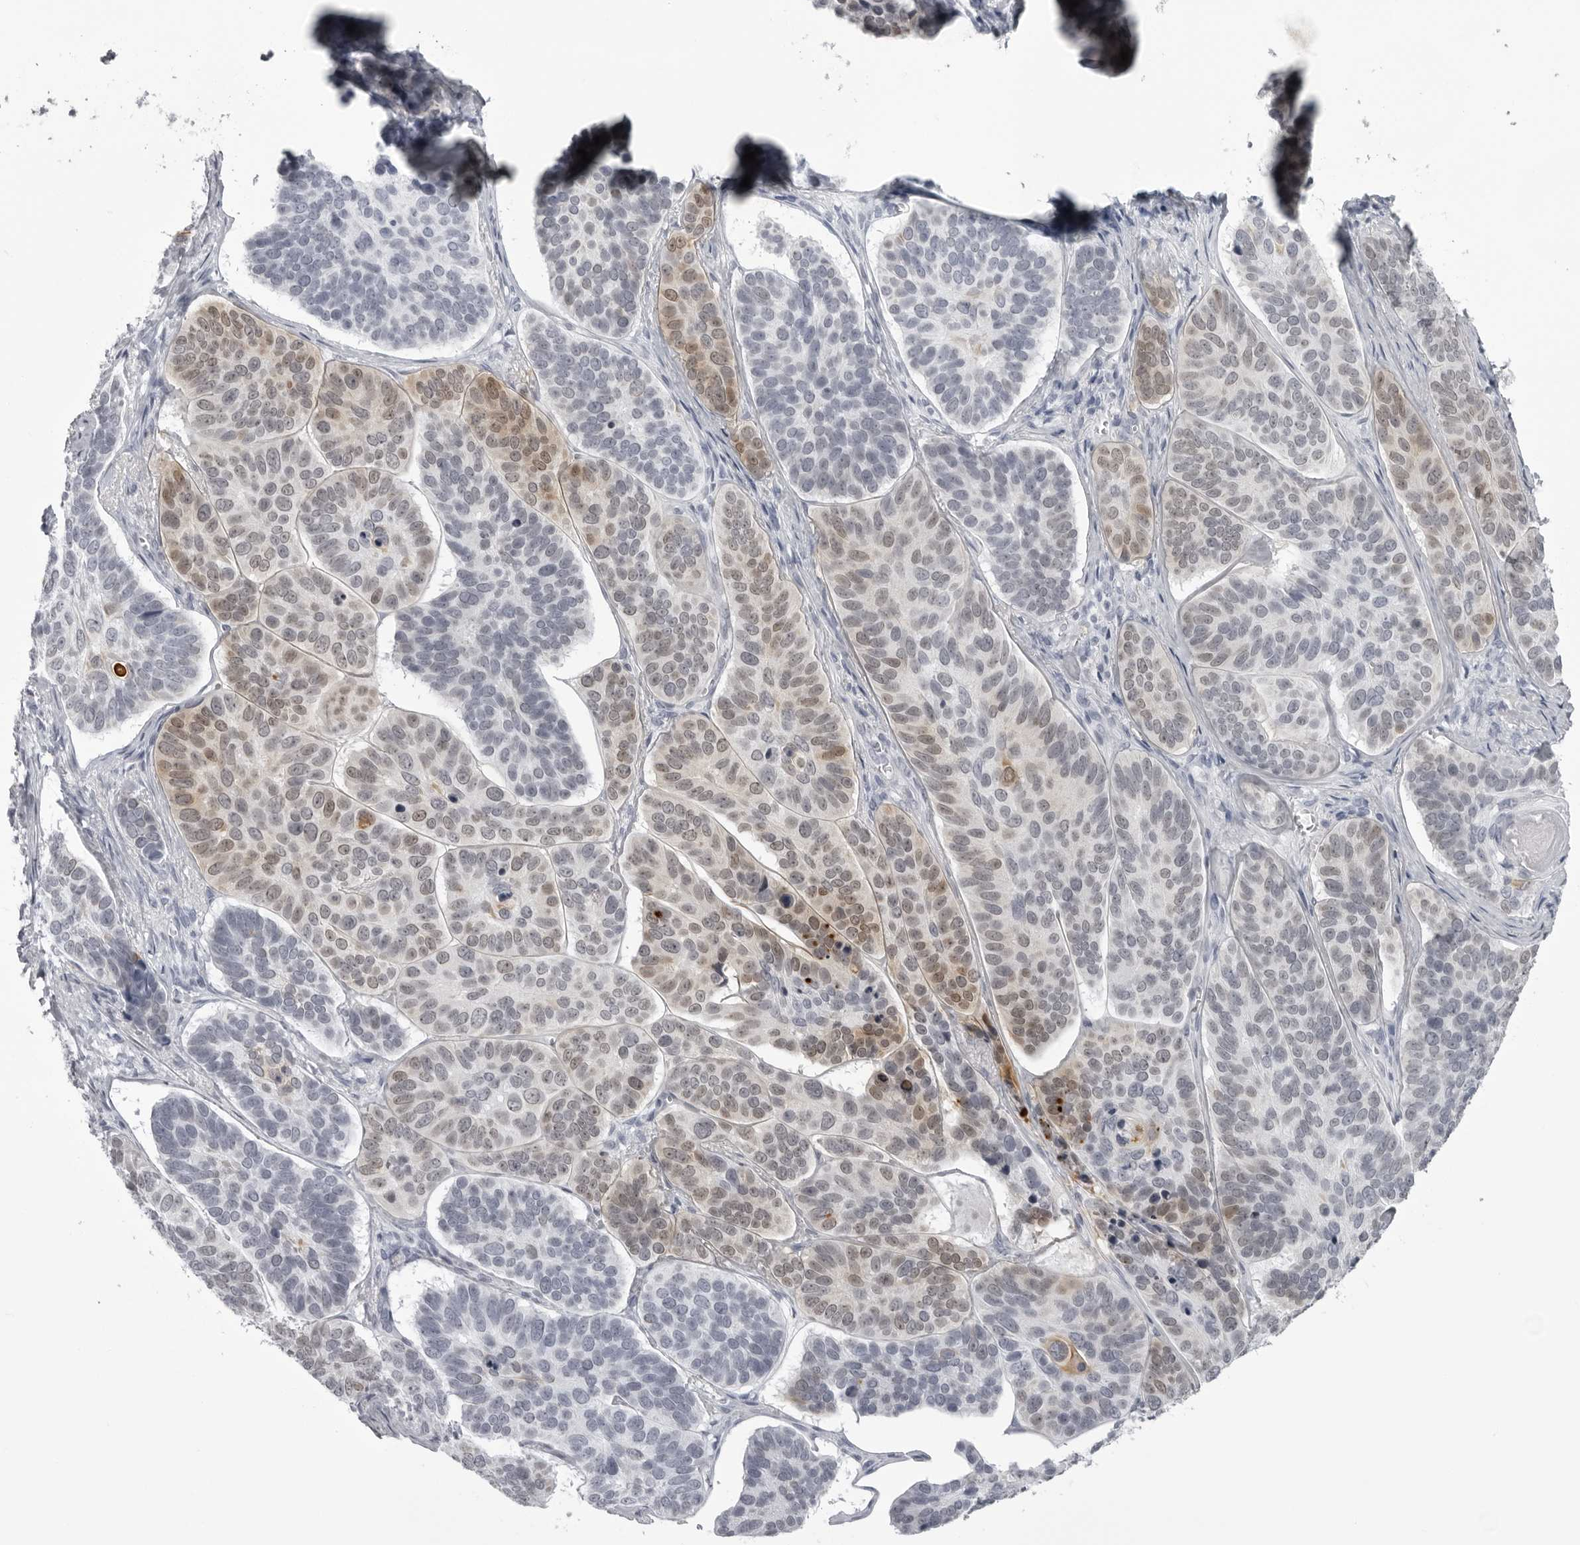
{"staining": {"intensity": "weak", "quantity": "25%-75%", "location": "cytoplasmic/membranous,nuclear"}, "tissue": "skin cancer", "cell_type": "Tumor cells", "image_type": "cancer", "snomed": [{"axis": "morphology", "description": "Basal cell carcinoma"}, {"axis": "topography", "description": "Skin"}], "caption": "Protein staining reveals weak cytoplasmic/membranous and nuclear expression in about 25%-75% of tumor cells in skin basal cell carcinoma. (Stains: DAB (3,3'-diaminobenzidine) in brown, nuclei in blue, Microscopy: brightfield microscopy at high magnification).", "gene": "UROD", "patient": {"sex": "male", "age": 62}}